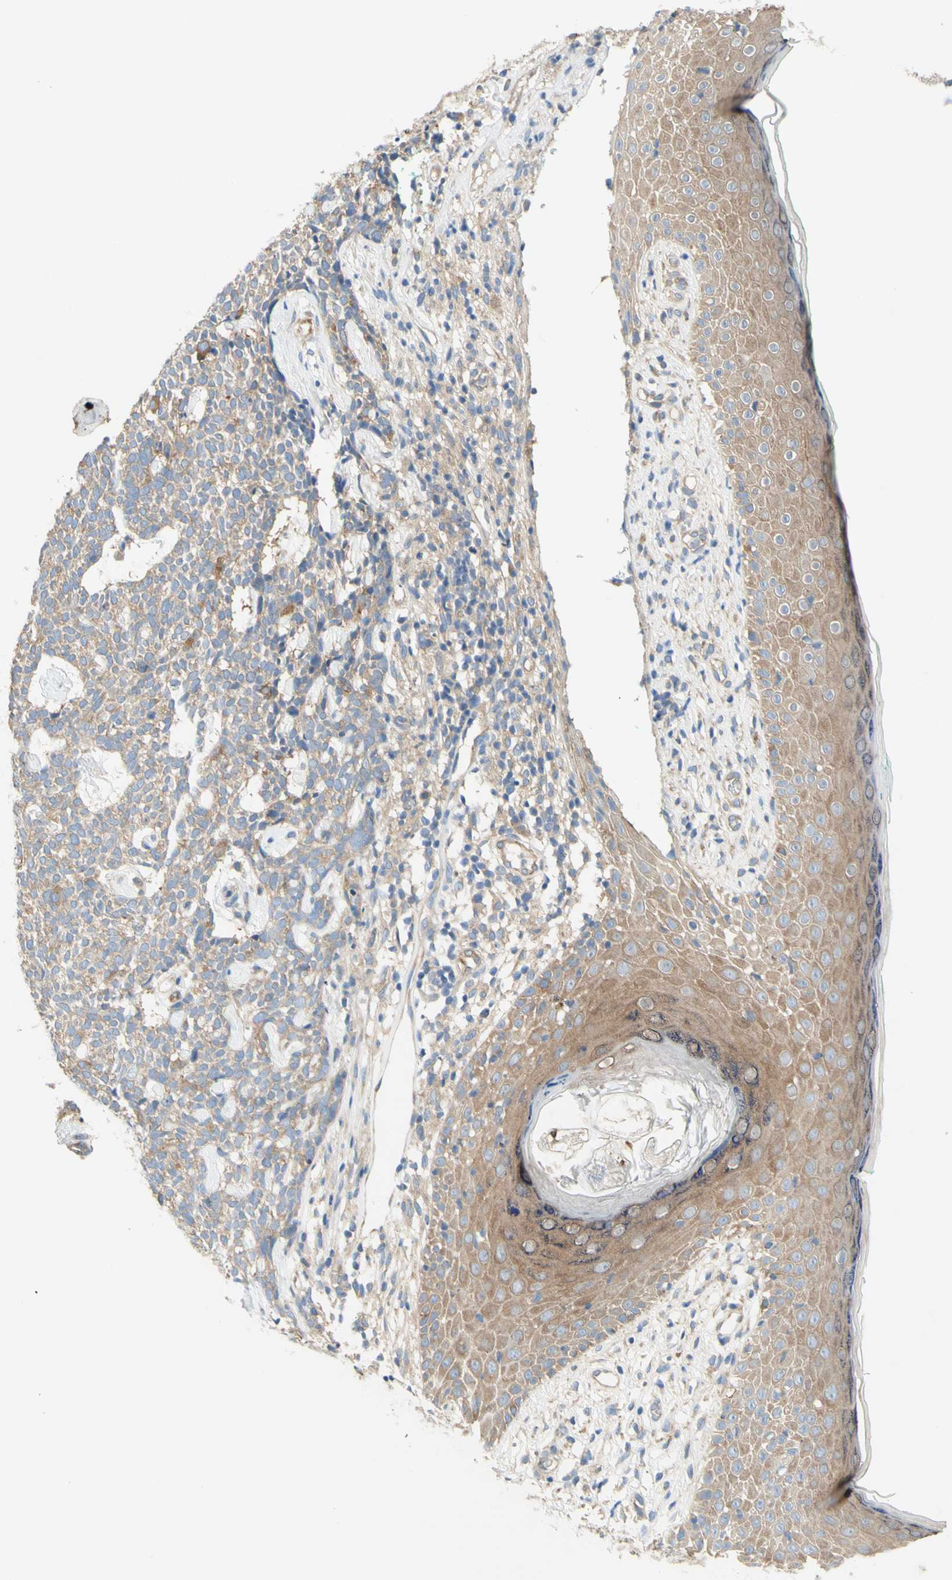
{"staining": {"intensity": "weak", "quantity": ">75%", "location": "cytoplasmic/membranous"}, "tissue": "skin cancer", "cell_type": "Tumor cells", "image_type": "cancer", "snomed": [{"axis": "morphology", "description": "Basal cell carcinoma"}, {"axis": "topography", "description": "Skin"}], "caption": "Immunohistochemical staining of human skin cancer (basal cell carcinoma) displays low levels of weak cytoplasmic/membranous protein staining in about >75% of tumor cells. (brown staining indicates protein expression, while blue staining denotes nuclei).", "gene": "DYNC1H1", "patient": {"sex": "female", "age": 84}}